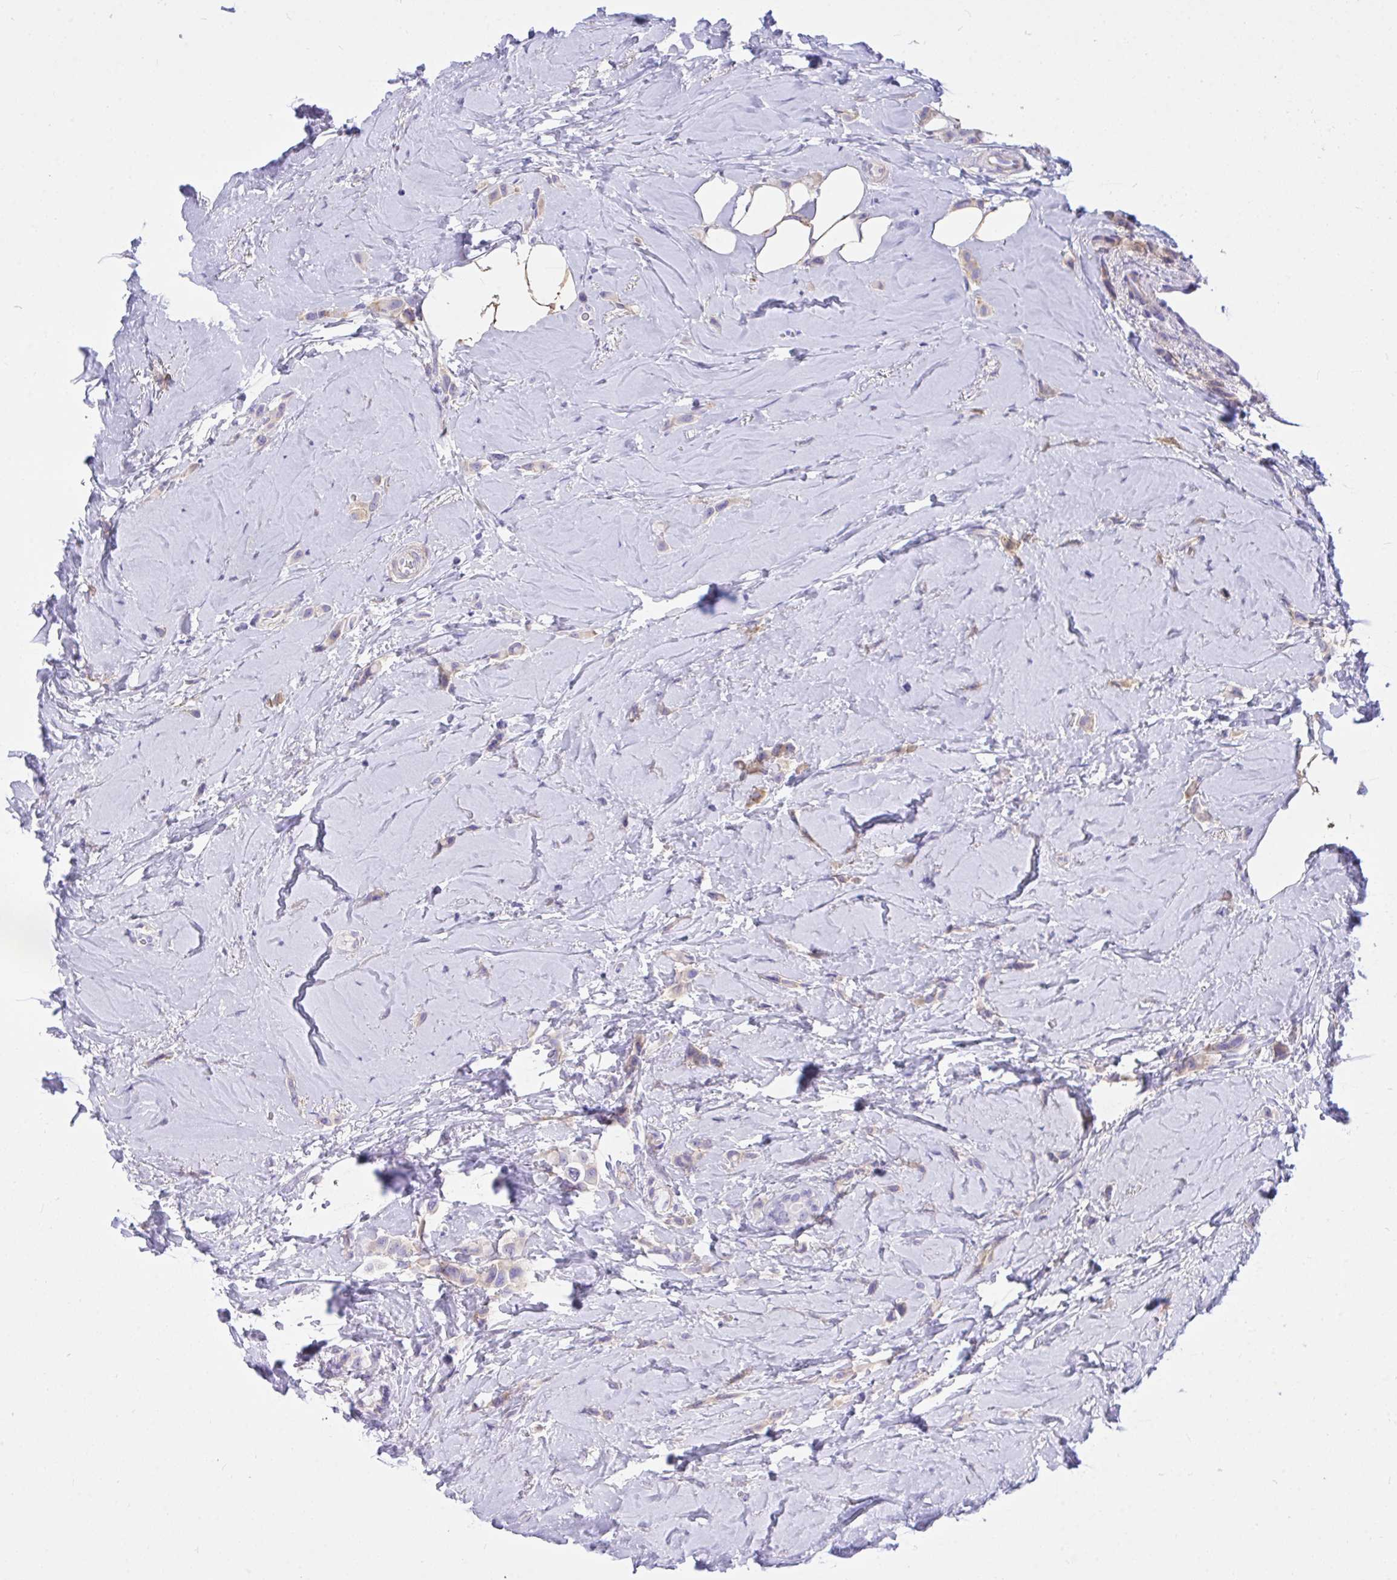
{"staining": {"intensity": "weak", "quantity": "25%-75%", "location": "cytoplasmic/membranous"}, "tissue": "breast cancer", "cell_type": "Tumor cells", "image_type": "cancer", "snomed": [{"axis": "morphology", "description": "Lobular carcinoma"}, {"axis": "topography", "description": "Breast"}], "caption": "Immunohistochemical staining of breast lobular carcinoma displays low levels of weak cytoplasmic/membranous protein positivity in about 25%-75% of tumor cells.", "gene": "TLN2", "patient": {"sex": "female", "age": 66}}